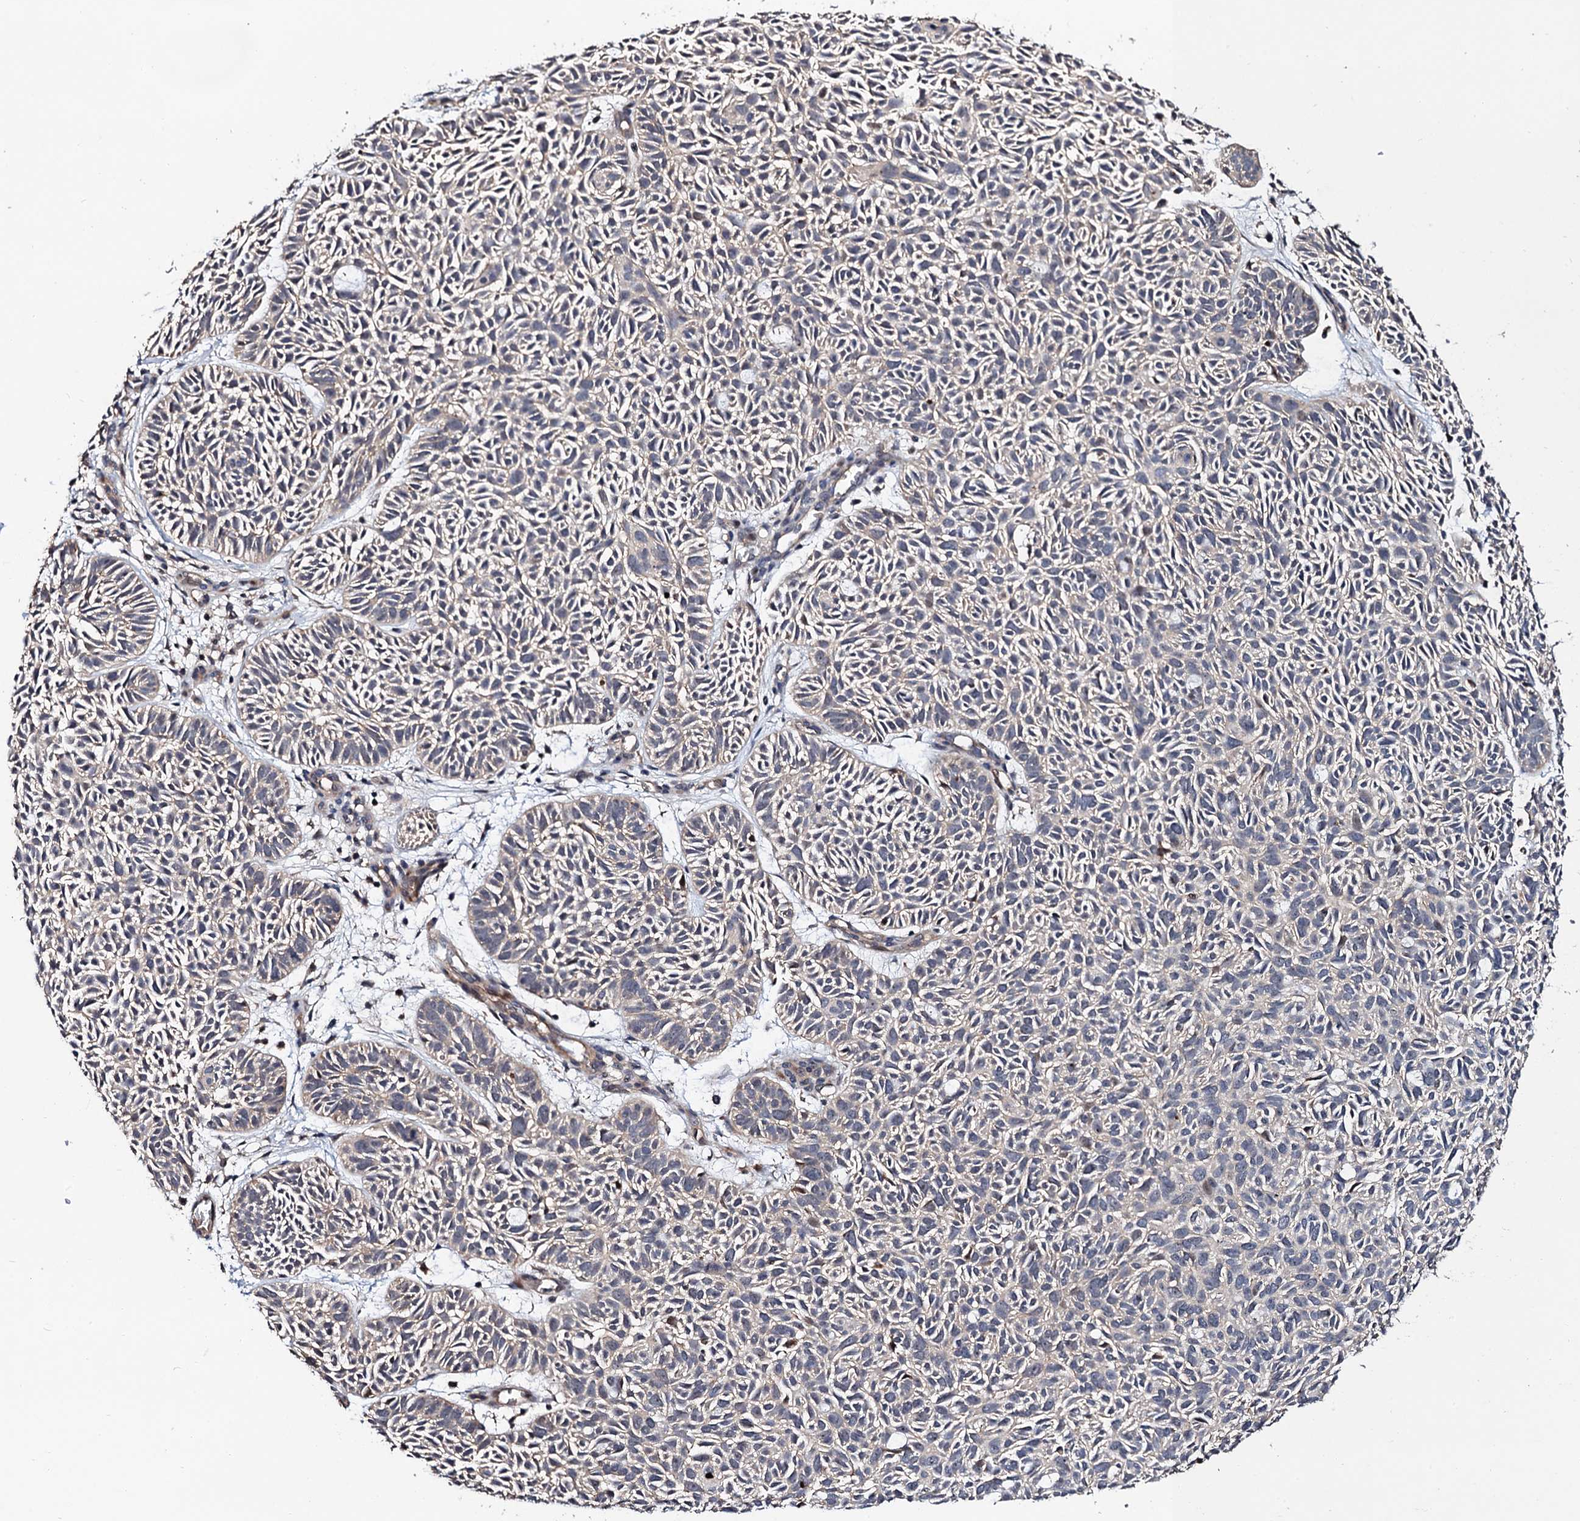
{"staining": {"intensity": "negative", "quantity": "none", "location": "none"}, "tissue": "skin cancer", "cell_type": "Tumor cells", "image_type": "cancer", "snomed": [{"axis": "morphology", "description": "Basal cell carcinoma"}, {"axis": "topography", "description": "Skin"}], "caption": "This is an immunohistochemistry (IHC) photomicrograph of skin cancer (basal cell carcinoma). There is no positivity in tumor cells.", "gene": "TRMT112", "patient": {"sex": "male", "age": 69}}